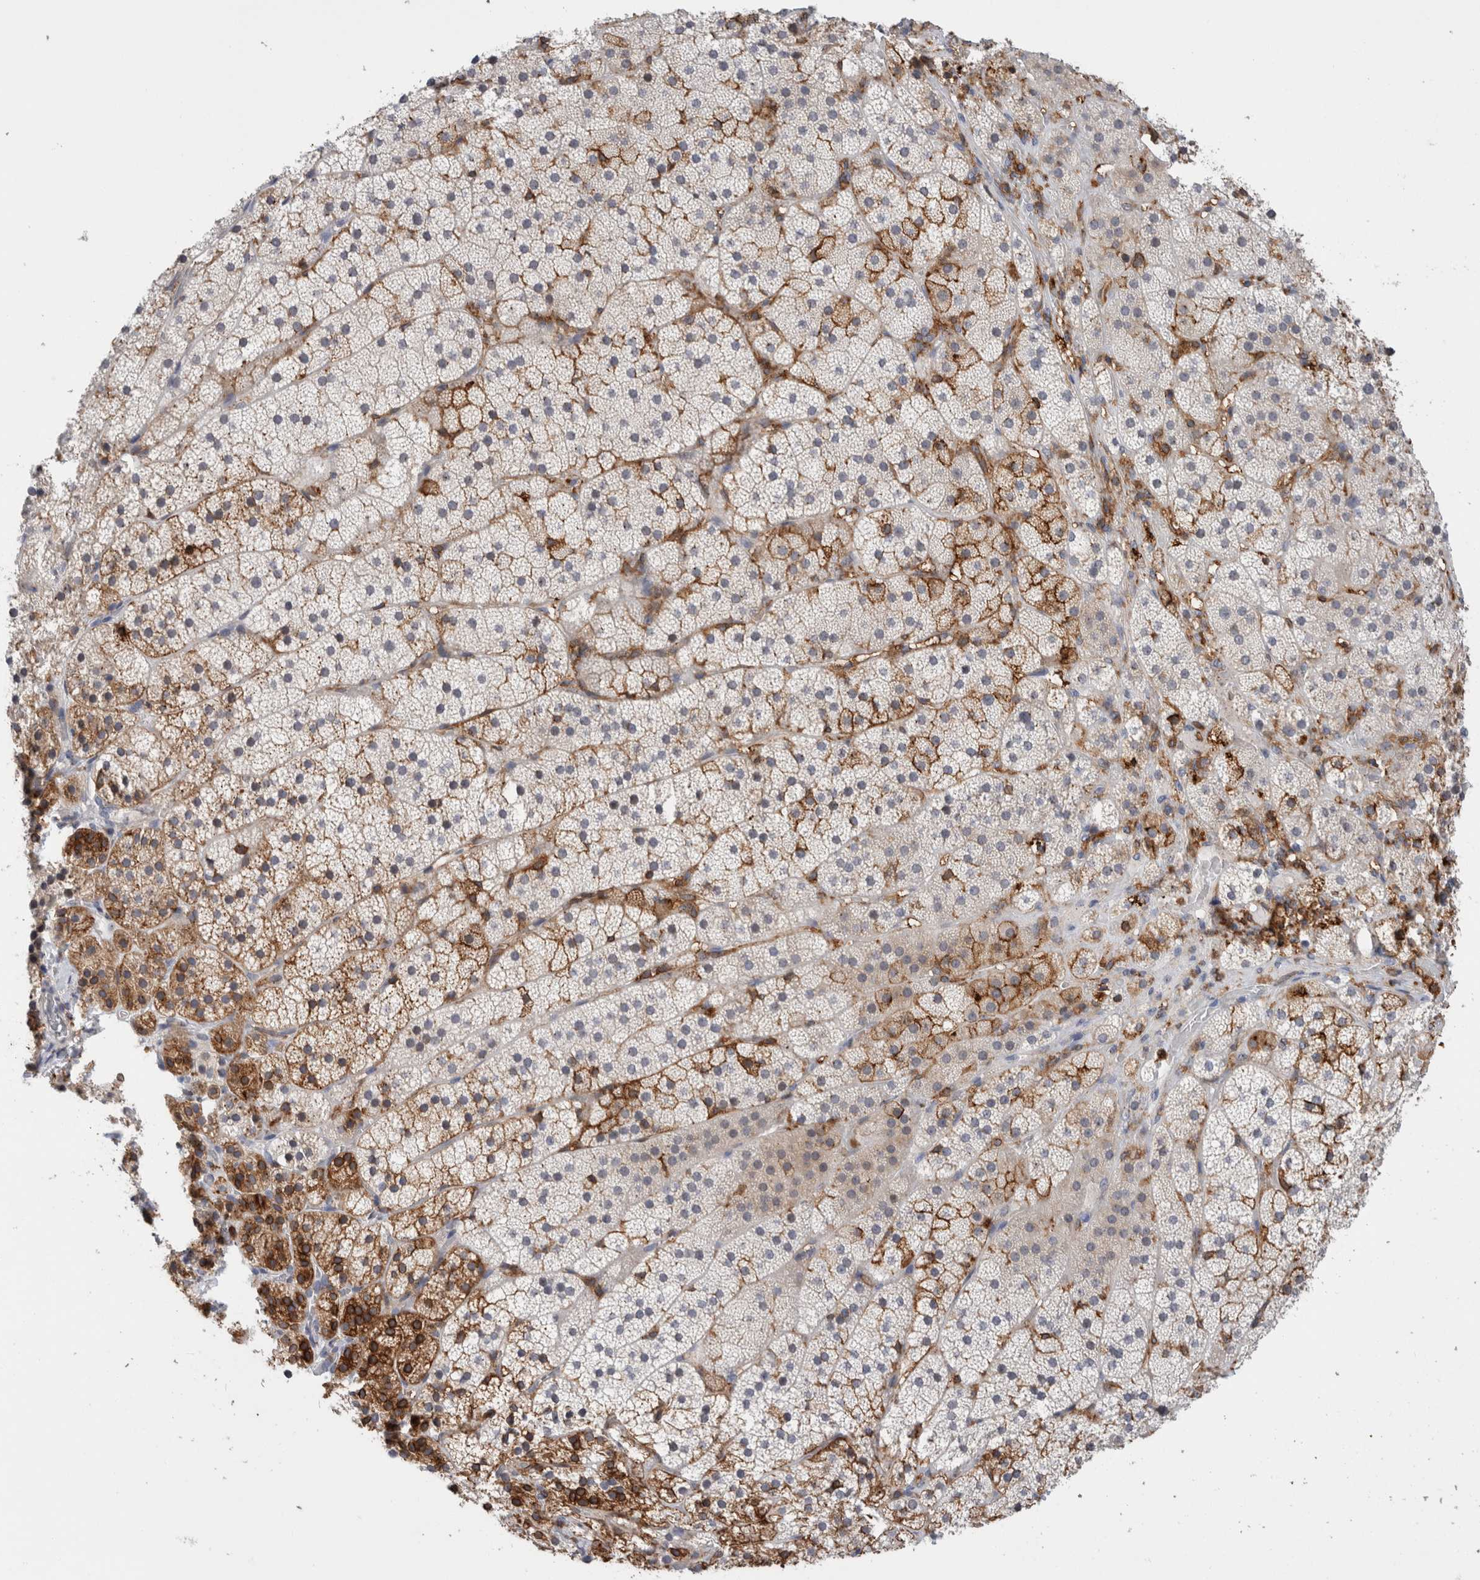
{"staining": {"intensity": "strong", "quantity": "25%-75%", "location": "cytoplasmic/membranous"}, "tissue": "adrenal gland", "cell_type": "Glandular cells", "image_type": "normal", "snomed": [{"axis": "morphology", "description": "Normal tissue, NOS"}, {"axis": "topography", "description": "Adrenal gland"}], "caption": "Immunohistochemistry histopathology image of unremarkable human adrenal gland stained for a protein (brown), which exhibits high levels of strong cytoplasmic/membranous positivity in about 25%-75% of glandular cells.", "gene": "CCDC88B", "patient": {"sex": "female", "age": 44}}